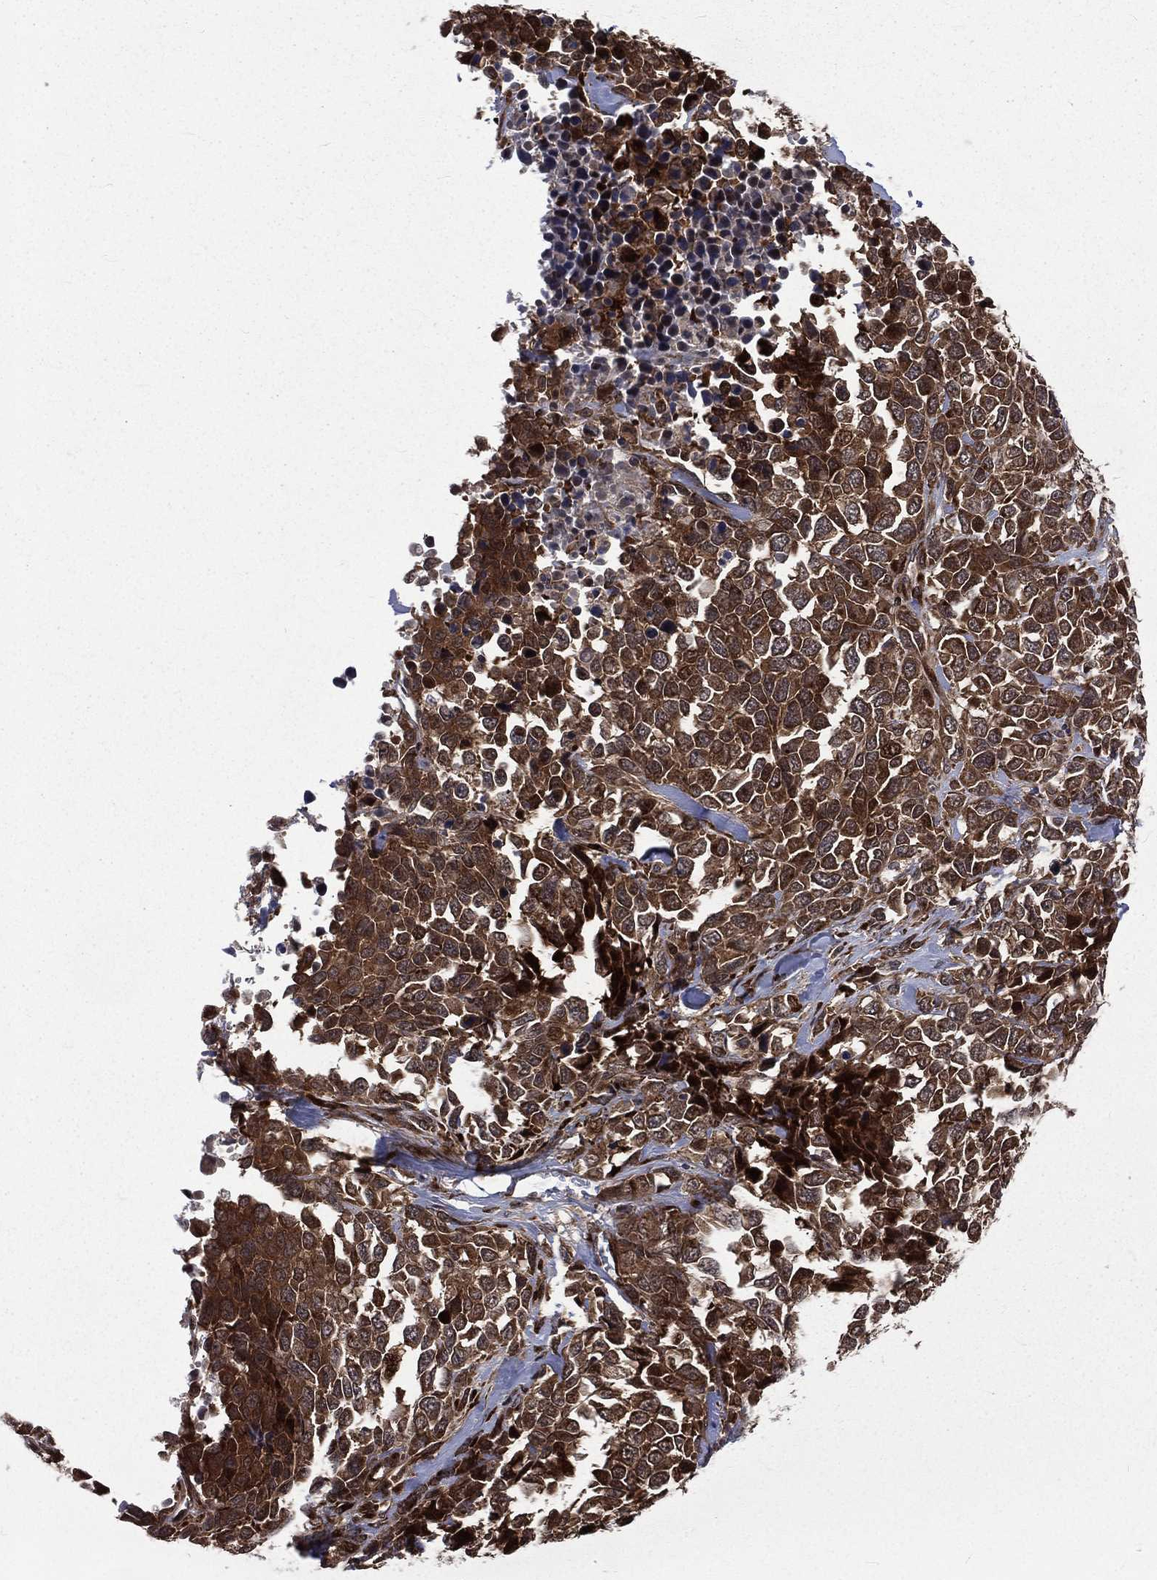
{"staining": {"intensity": "moderate", "quantity": ">75%", "location": "cytoplasmic/membranous"}, "tissue": "melanoma", "cell_type": "Tumor cells", "image_type": "cancer", "snomed": [{"axis": "morphology", "description": "Malignant melanoma, Metastatic site"}, {"axis": "topography", "description": "Skin"}], "caption": "Malignant melanoma (metastatic site) stained for a protein reveals moderate cytoplasmic/membranous positivity in tumor cells.", "gene": "ARL3", "patient": {"sex": "male", "age": 84}}